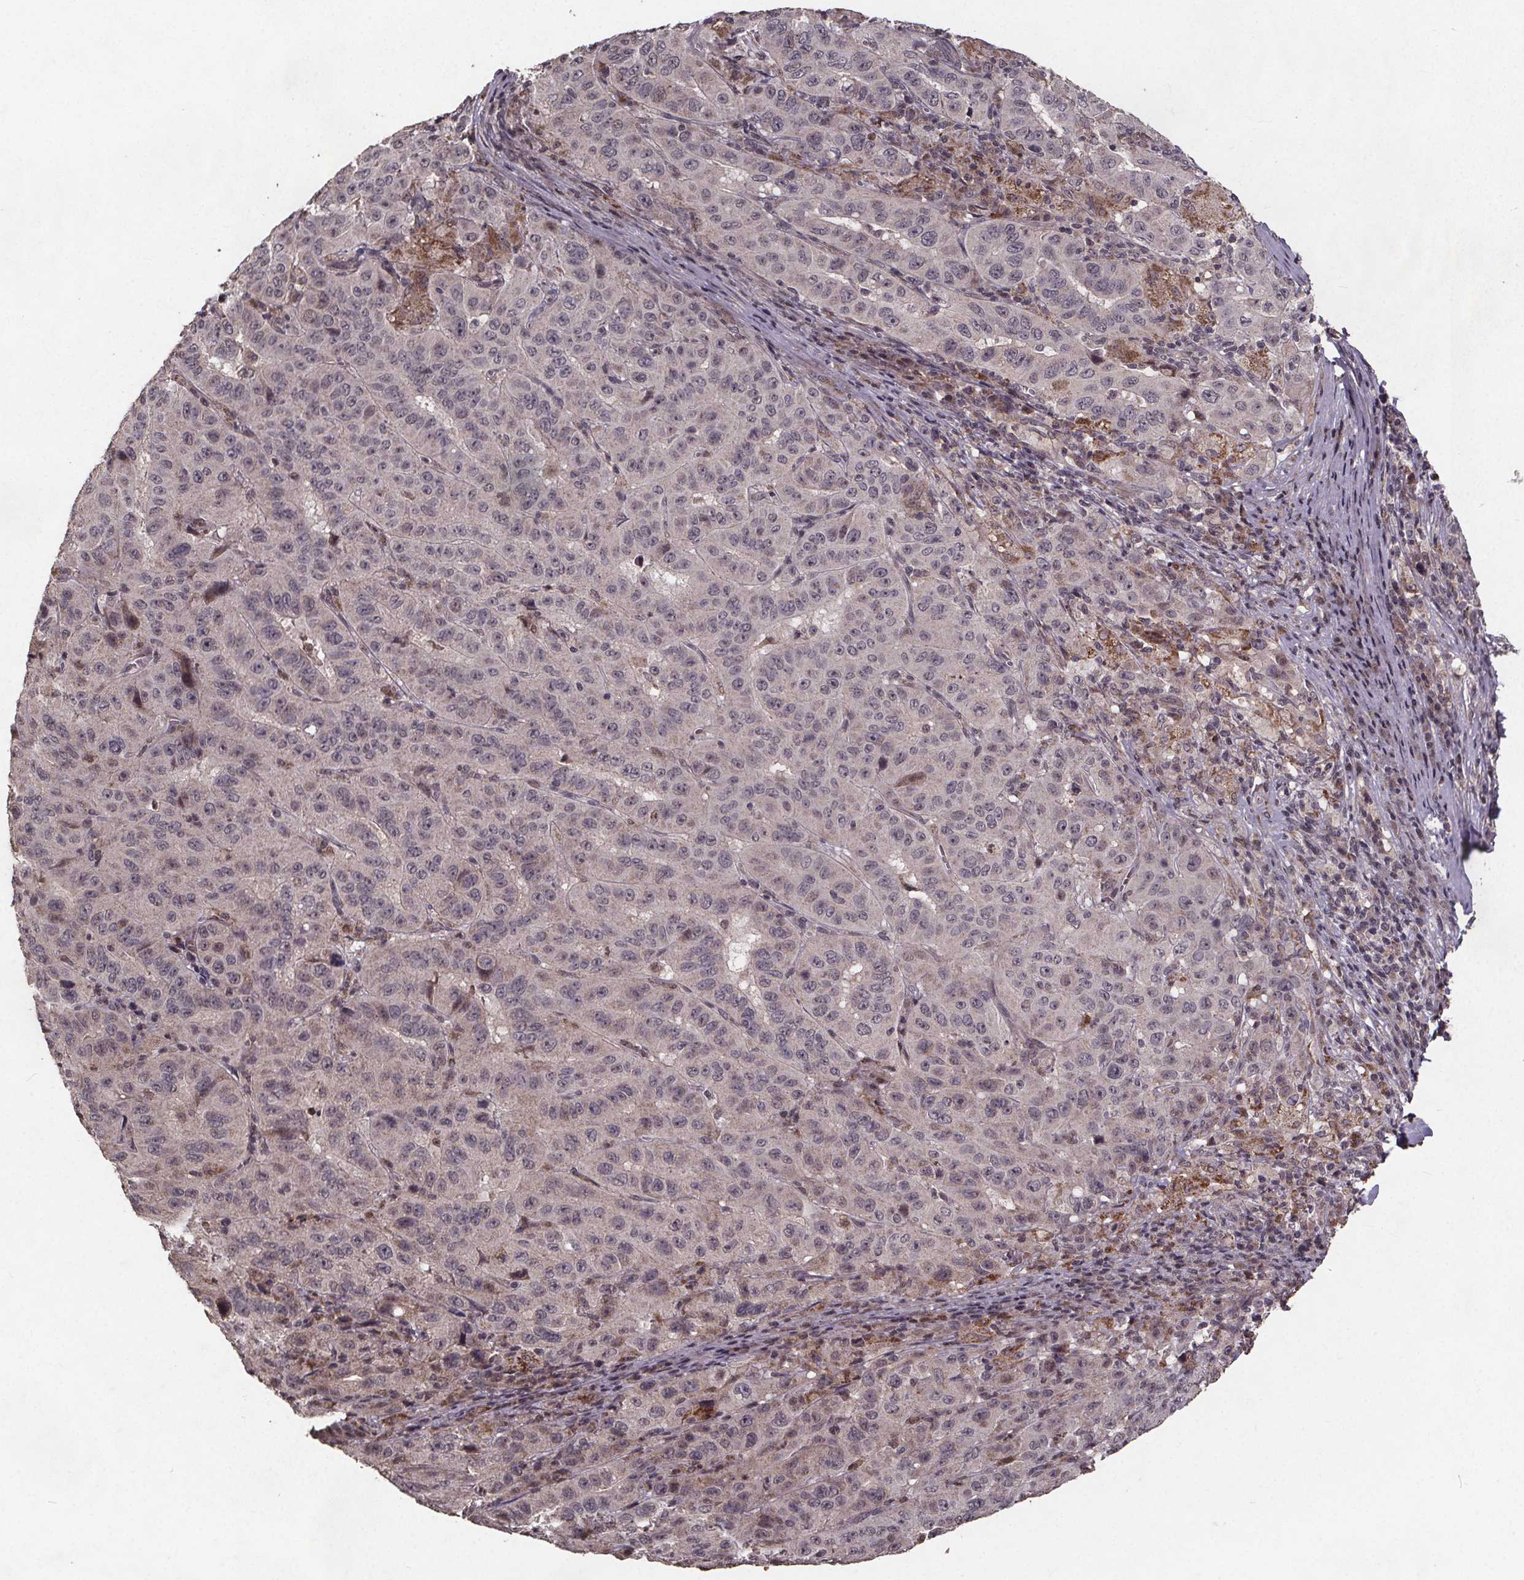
{"staining": {"intensity": "negative", "quantity": "none", "location": "none"}, "tissue": "pancreatic cancer", "cell_type": "Tumor cells", "image_type": "cancer", "snomed": [{"axis": "morphology", "description": "Adenocarcinoma, NOS"}, {"axis": "topography", "description": "Pancreas"}], "caption": "This histopathology image is of adenocarcinoma (pancreatic) stained with immunohistochemistry (IHC) to label a protein in brown with the nuclei are counter-stained blue. There is no expression in tumor cells. Nuclei are stained in blue.", "gene": "GPX3", "patient": {"sex": "male", "age": 63}}